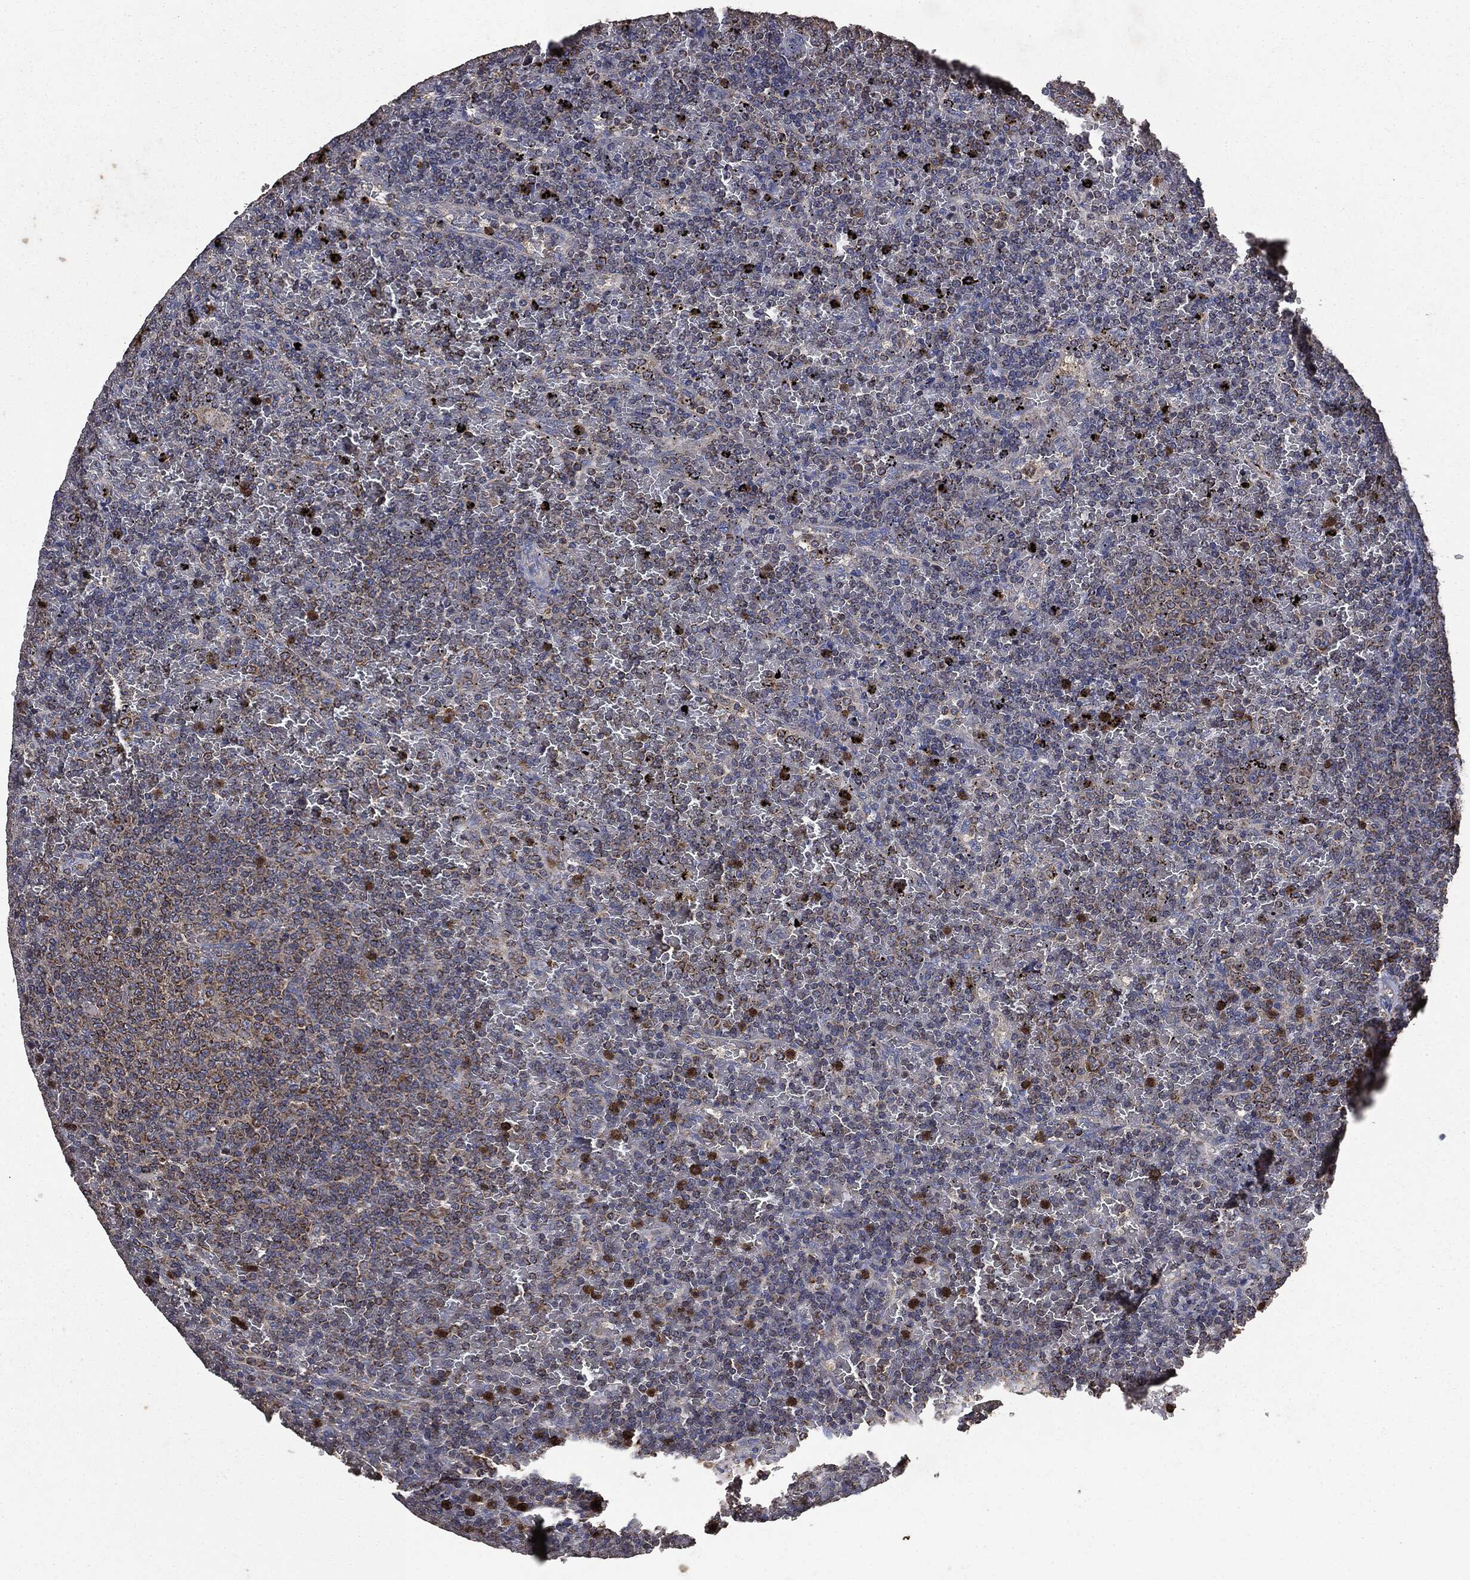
{"staining": {"intensity": "moderate", "quantity": "<25%", "location": "cytoplasmic/membranous"}, "tissue": "lymphoma", "cell_type": "Tumor cells", "image_type": "cancer", "snomed": [{"axis": "morphology", "description": "Malignant lymphoma, non-Hodgkin's type, Low grade"}, {"axis": "topography", "description": "Spleen"}], "caption": "This is a photomicrograph of immunohistochemistry (IHC) staining of lymphoma, which shows moderate expression in the cytoplasmic/membranous of tumor cells.", "gene": "MAPK6", "patient": {"sex": "female", "age": 77}}